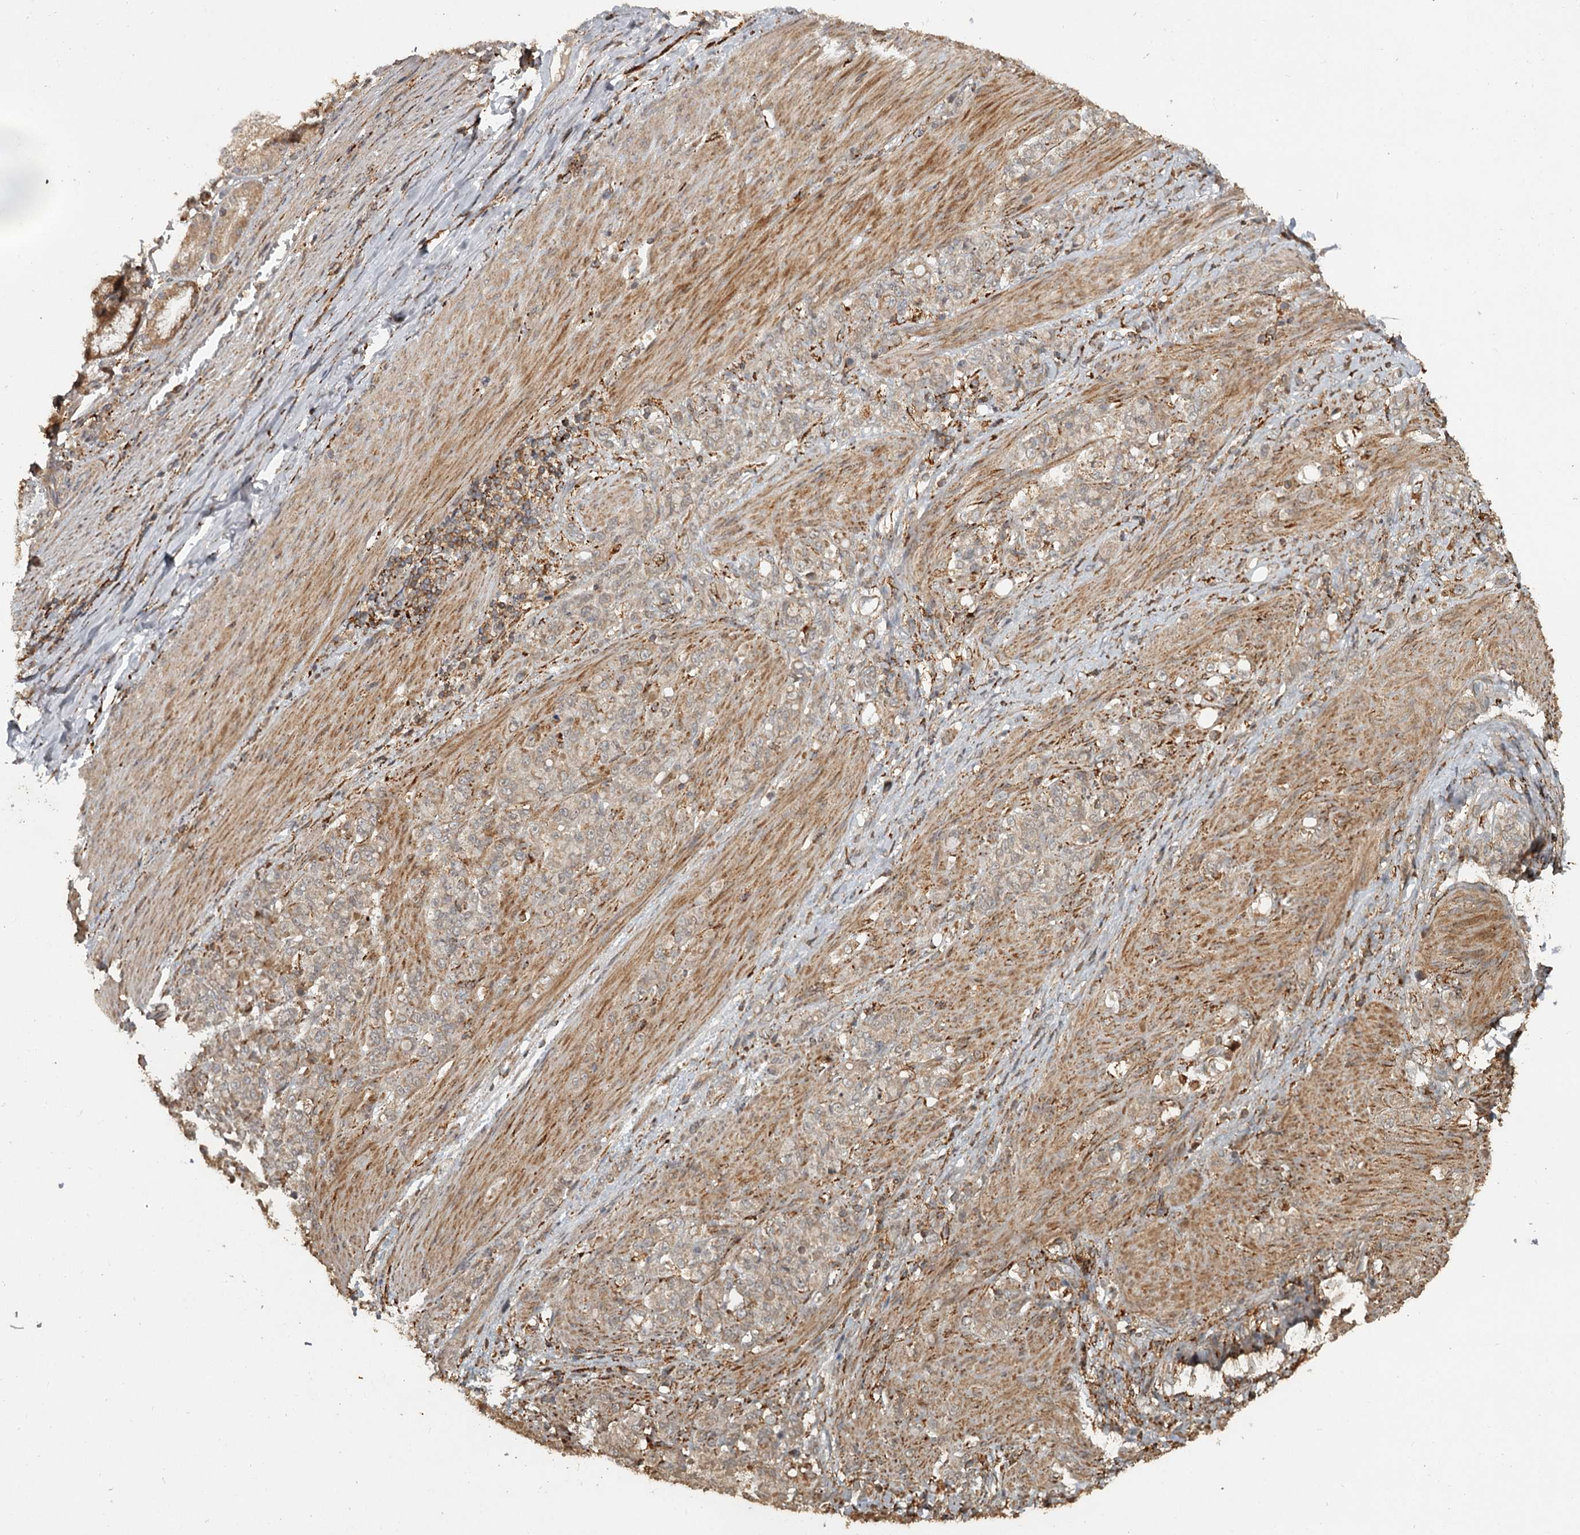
{"staining": {"intensity": "negative", "quantity": "none", "location": "none"}, "tissue": "stomach cancer", "cell_type": "Tumor cells", "image_type": "cancer", "snomed": [{"axis": "morphology", "description": "Adenocarcinoma, NOS"}, {"axis": "topography", "description": "Stomach"}], "caption": "High power microscopy image of an IHC histopathology image of stomach cancer (adenocarcinoma), revealing no significant positivity in tumor cells.", "gene": "FAXC", "patient": {"sex": "female", "age": 79}}